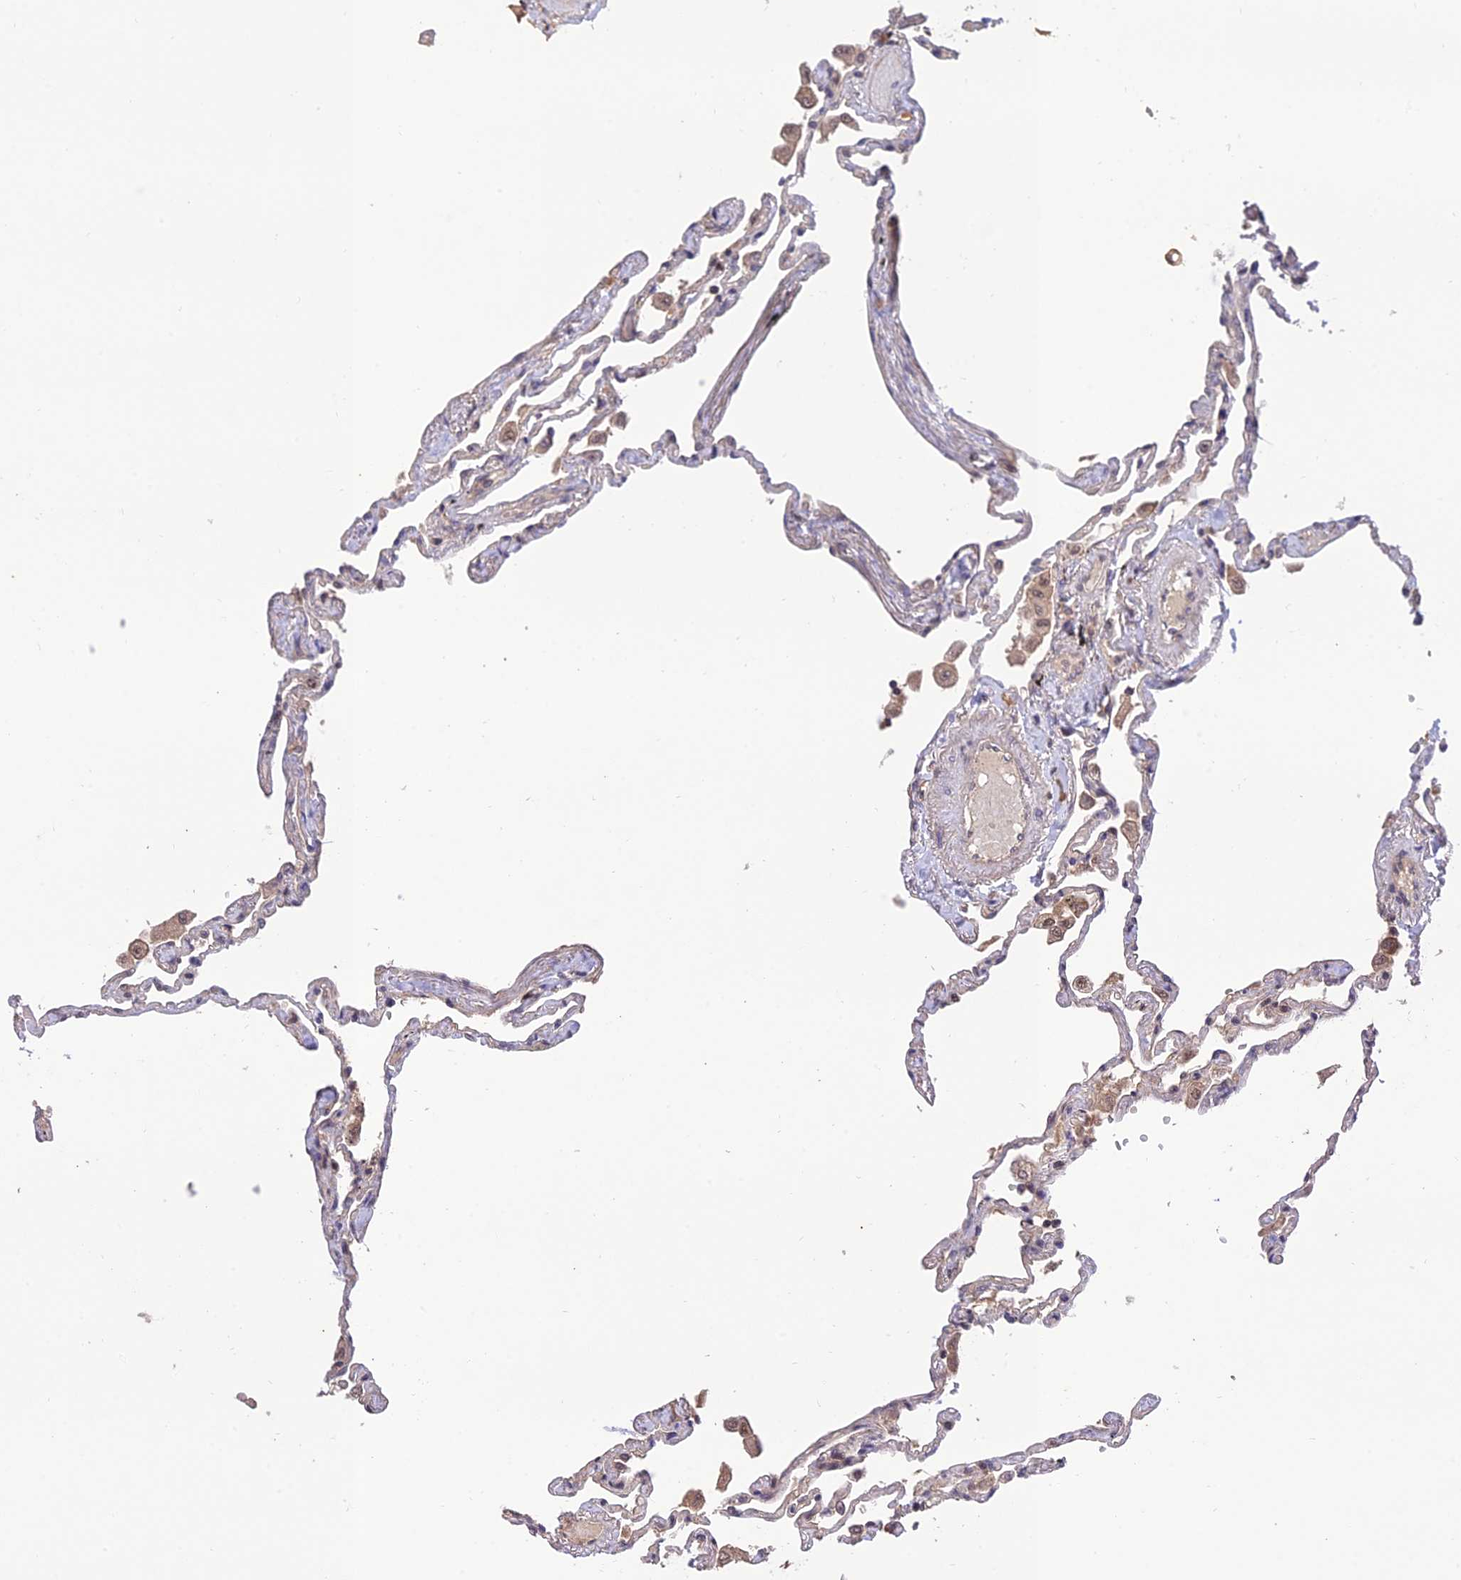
{"staining": {"intensity": "weak", "quantity": "<25%", "location": "cytoplasmic/membranous"}, "tissue": "lung", "cell_type": "Alveolar cells", "image_type": "normal", "snomed": [{"axis": "morphology", "description": "Normal tissue, NOS"}, {"axis": "topography", "description": "Lung"}], "caption": "High power microscopy histopathology image of an immunohistochemistry micrograph of normal lung, revealing no significant expression in alveolar cells.", "gene": "REV1", "patient": {"sex": "female", "age": 67}}